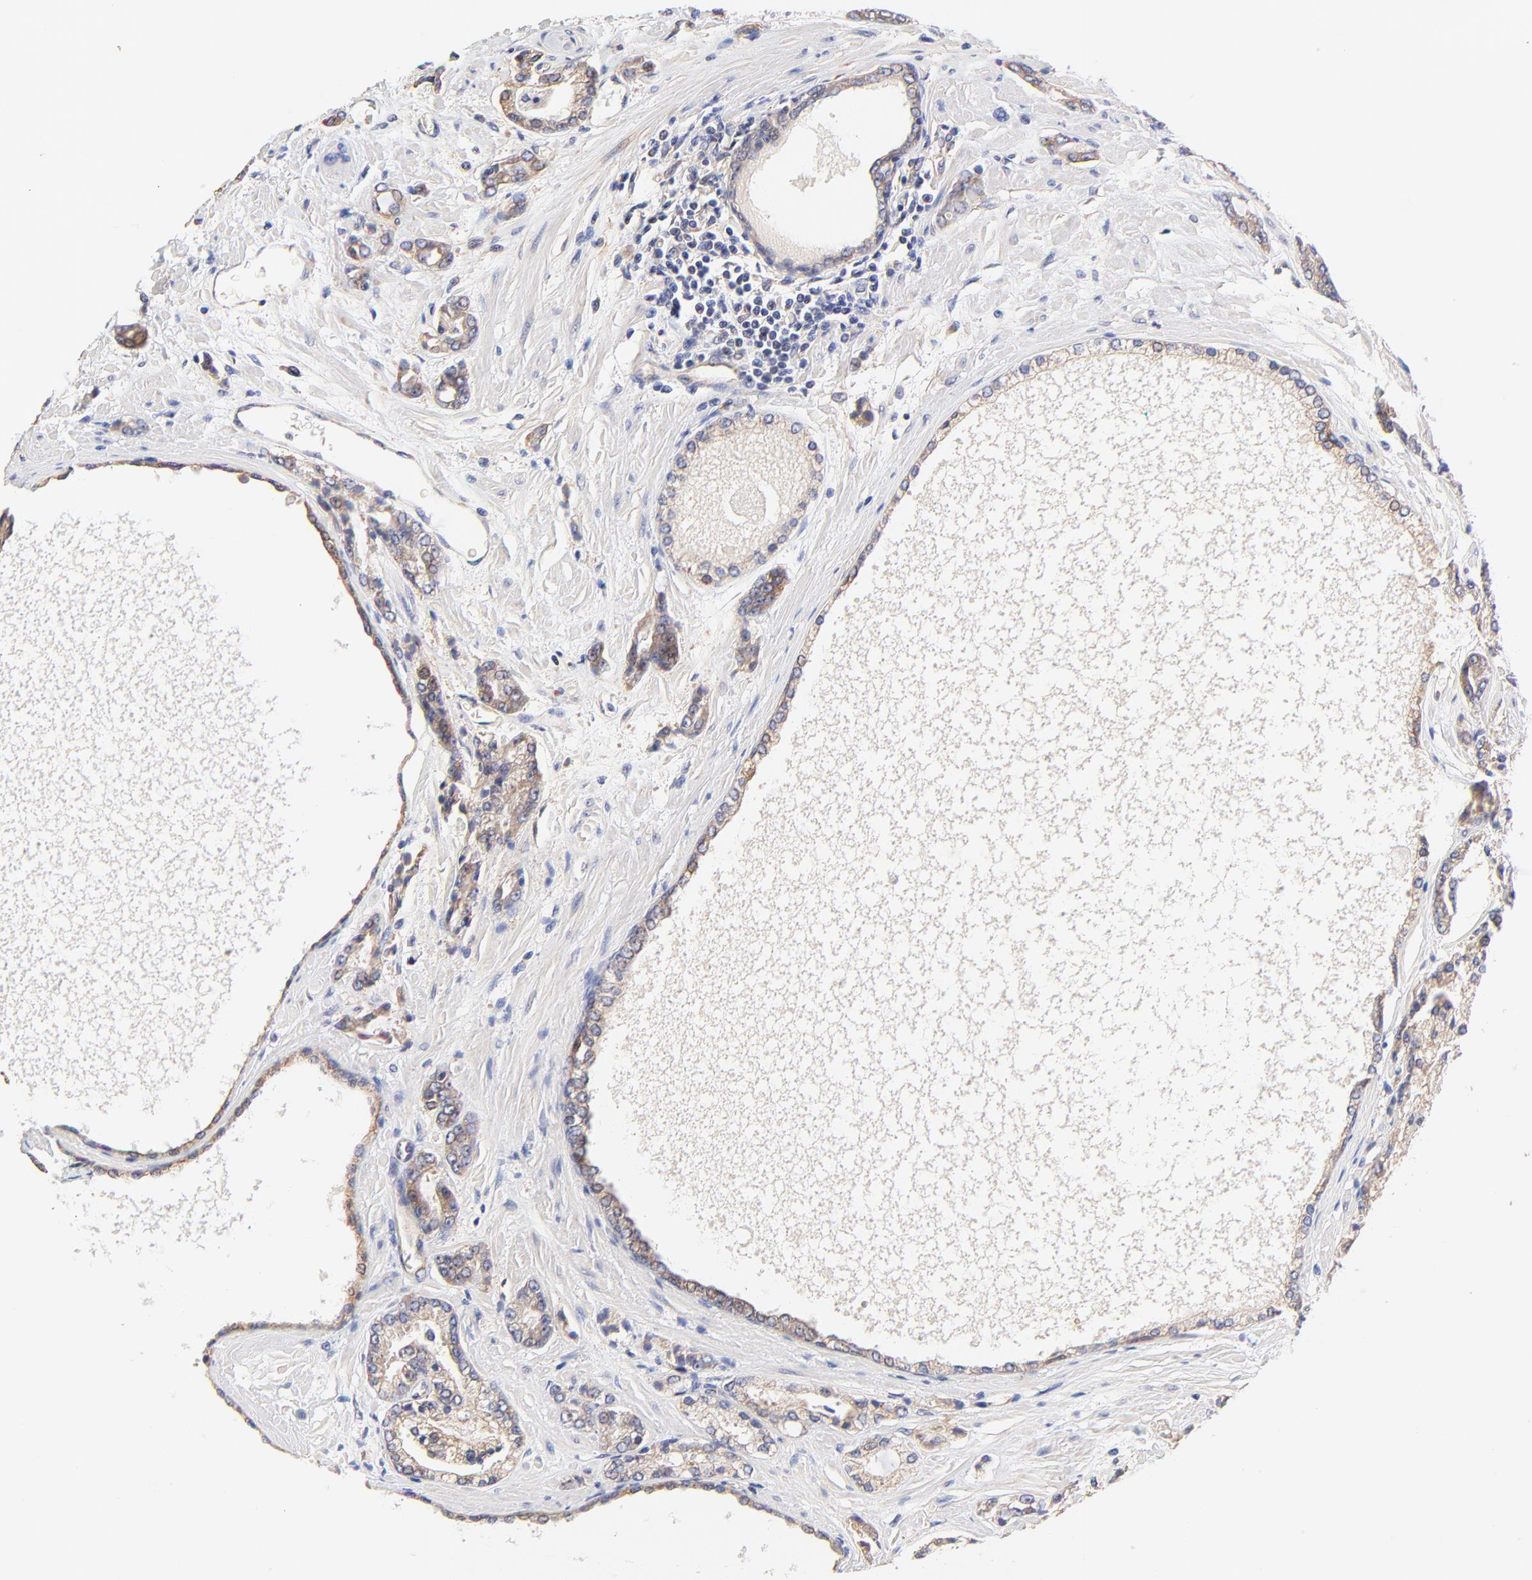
{"staining": {"intensity": "weak", "quantity": "25%-75%", "location": "cytoplasmic/membranous"}, "tissue": "prostate cancer", "cell_type": "Tumor cells", "image_type": "cancer", "snomed": [{"axis": "morphology", "description": "Adenocarcinoma, High grade"}, {"axis": "topography", "description": "Prostate"}], "caption": "IHC image of human adenocarcinoma (high-grade) (prostate) stained for a protein (brown), which reveals low levels of weak cytoplasmic/membranous expression in about 25%-75% of tumor cells.", "gene": "PTK7", "patient": {"sex": "male", "age": 71}}